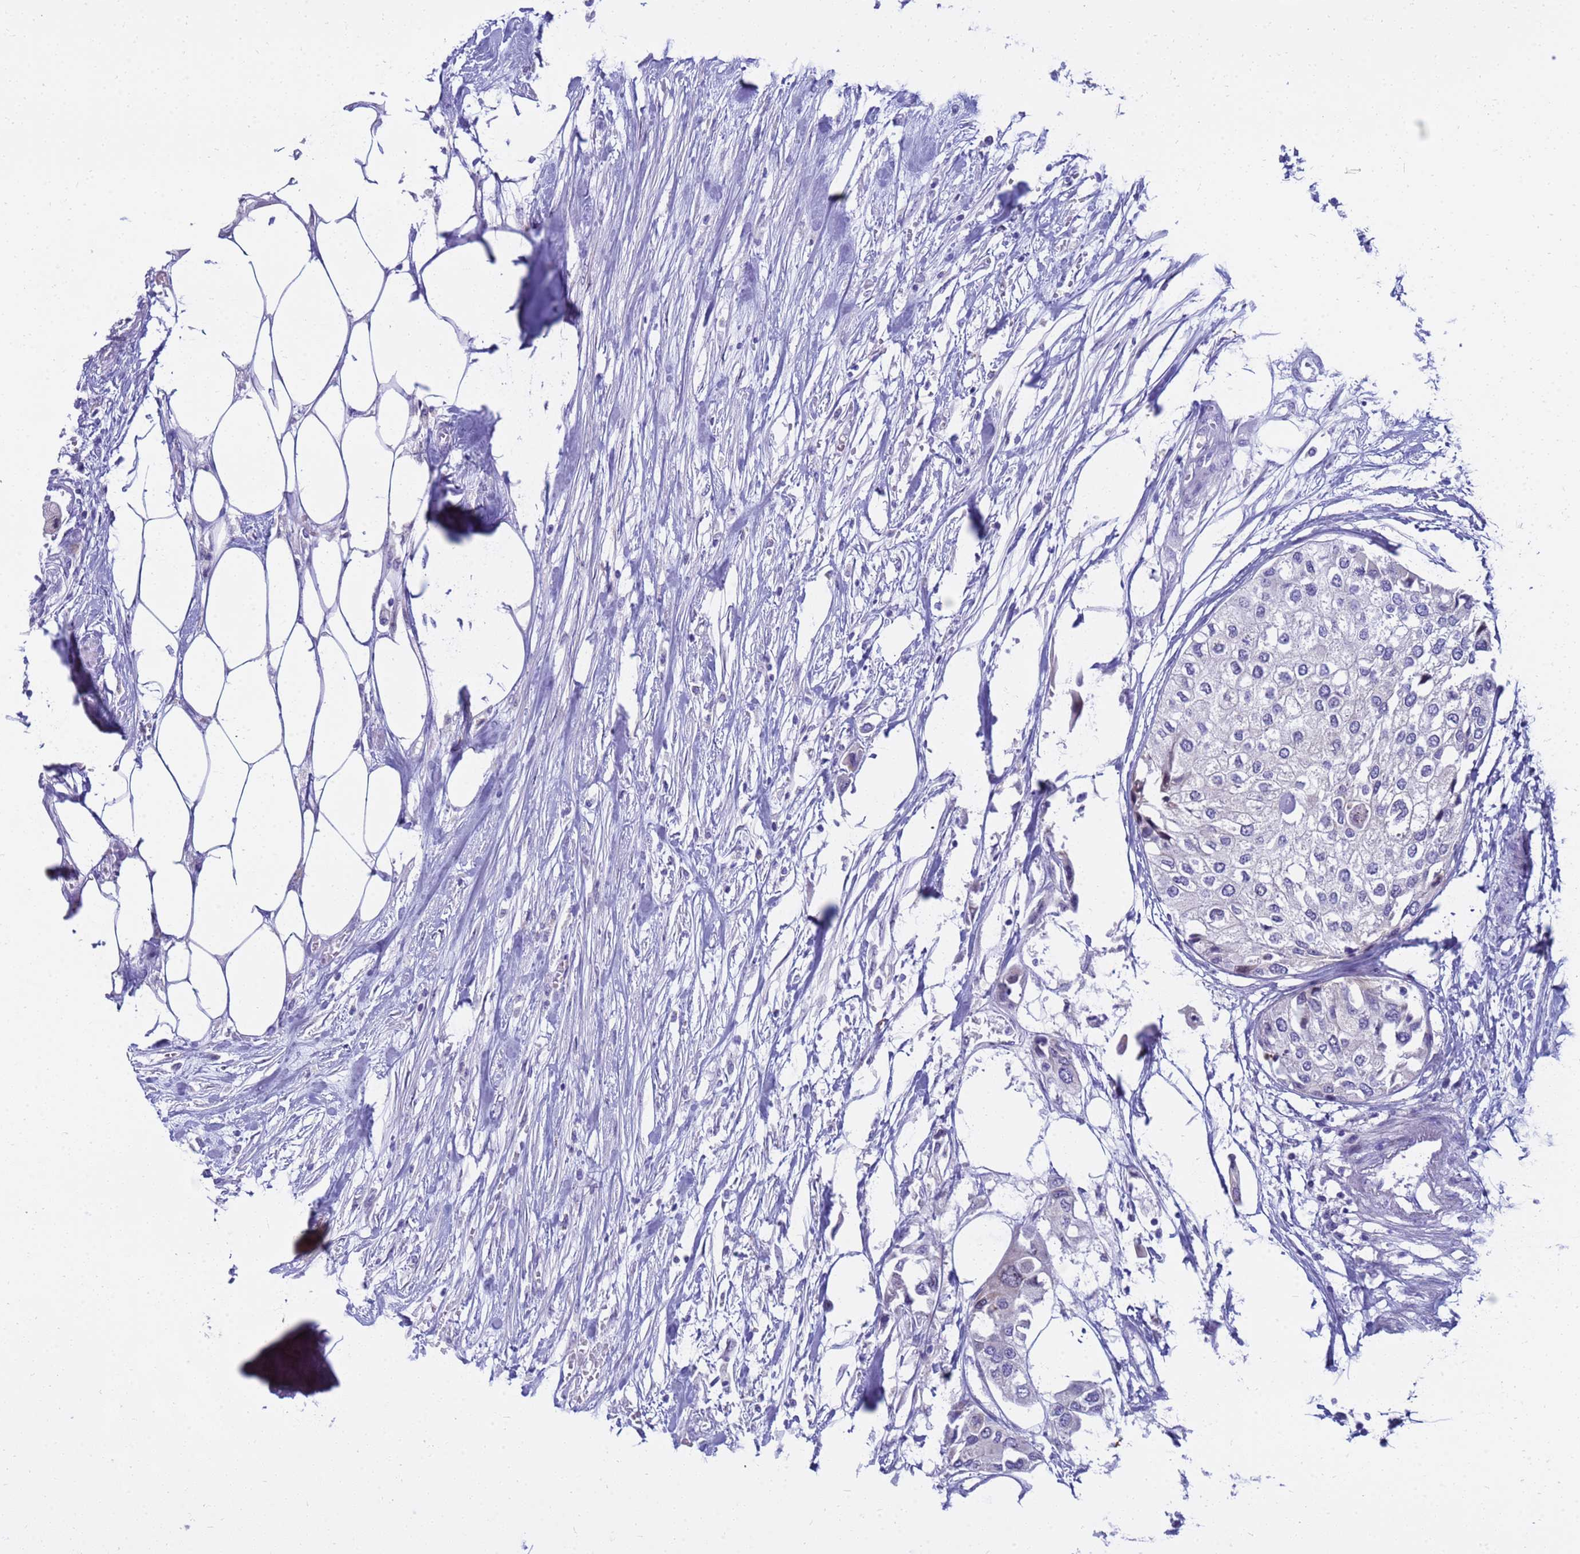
{"staining": {"intensity": "negative", "quantity": "none", "location": "none"}, "tissue": "urothelial cancer", "cell_type": "Tumor cells", "image_type": "cancer", "snomed": [{"axis": "morphology", "description": "Urothelial carcinoma, High grade"}, {"axis": "topography", "description": "Urinary bladder"}], "caption": "Immunohistochemistry (IHC) micrograph of human urothelial carcinoma (high-grade) stained for a protein (brown), which demonstrates no positivity in tumor cells.", "gene": "LRATD1", "patient": {"sex": "male", "age": 64}}